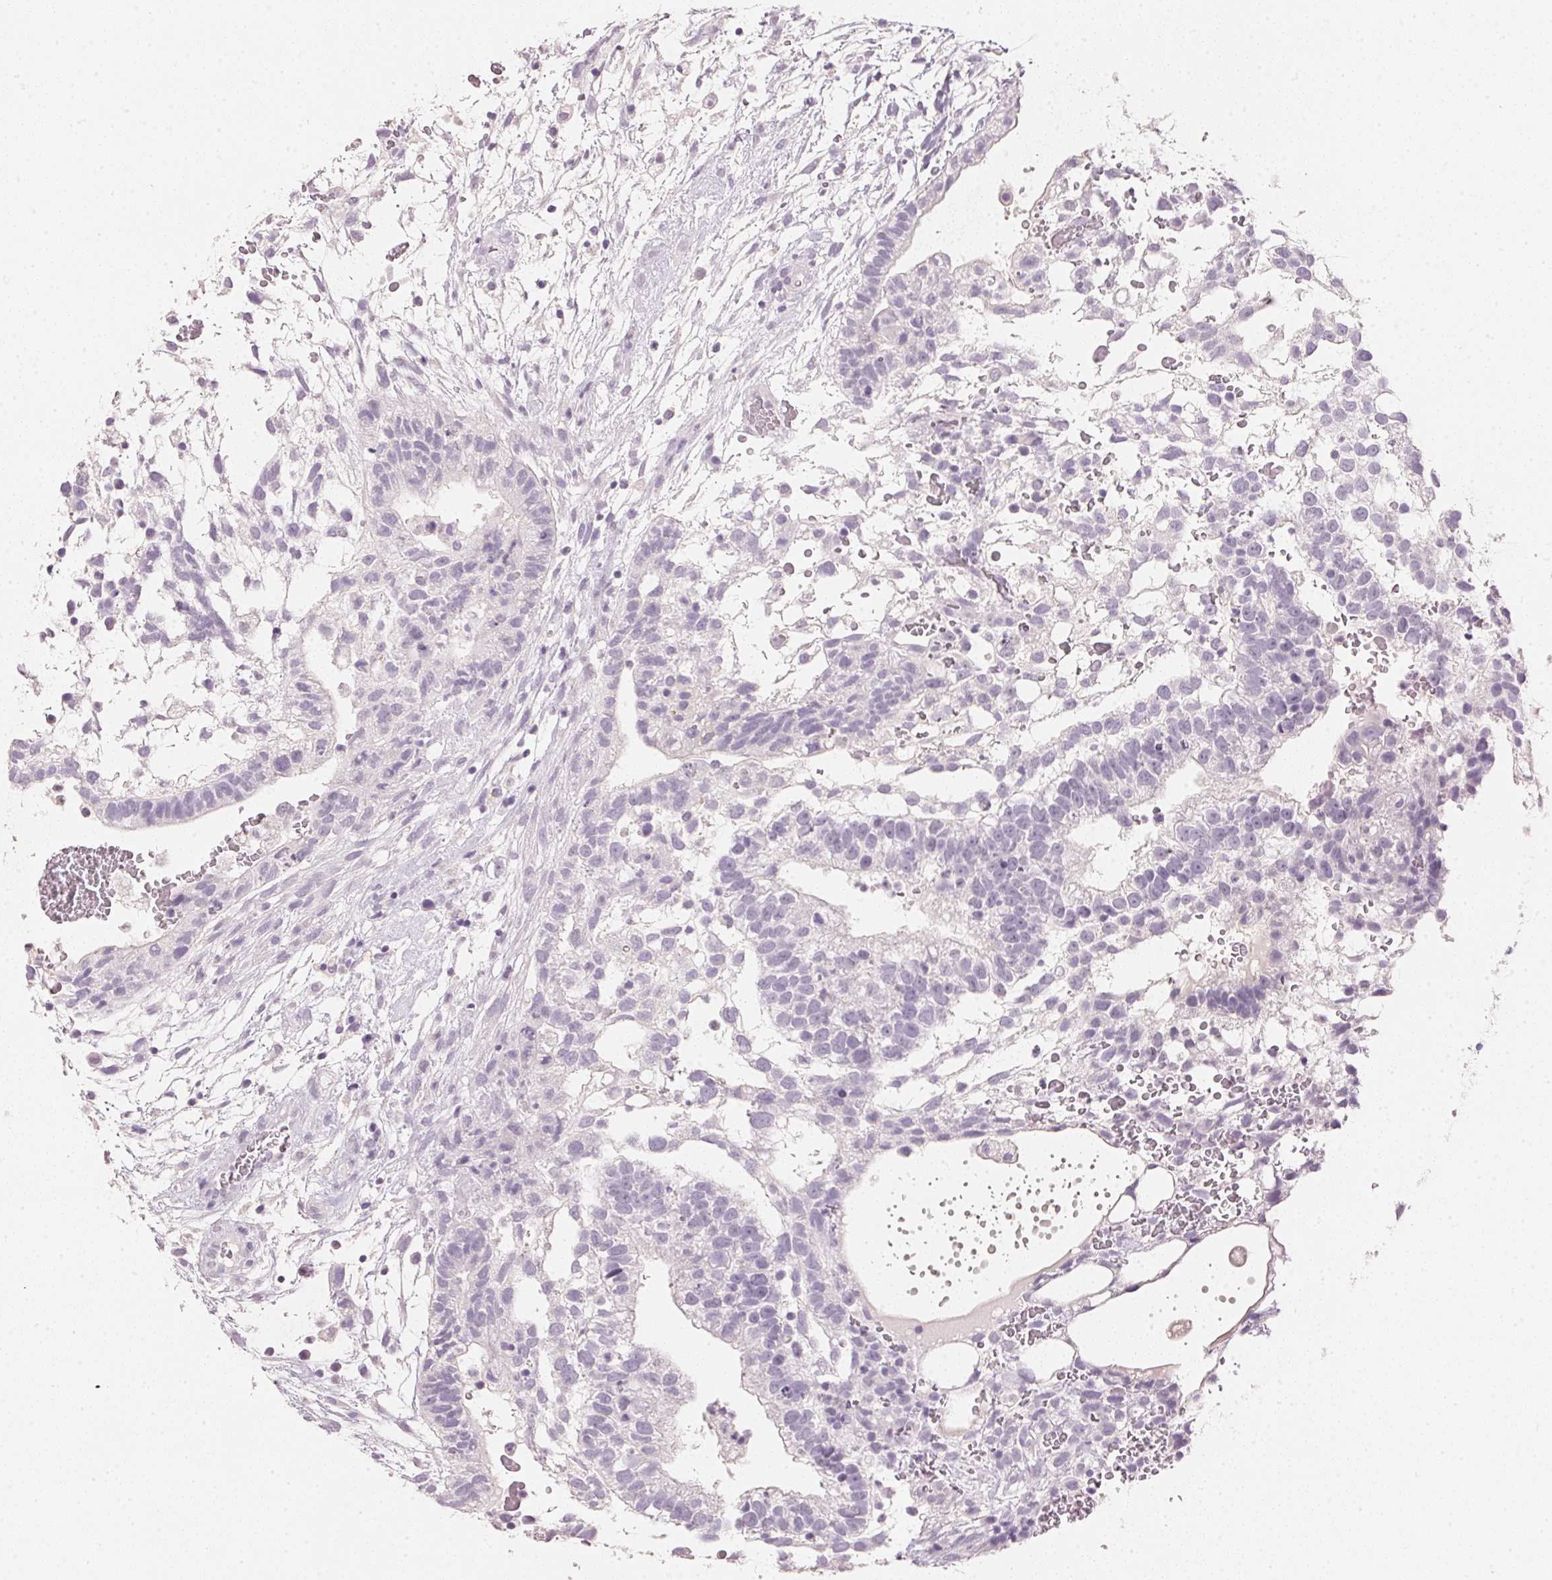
{"staining": {"intensity": "negative", "quantity": "none", "location": "none"}, "tissue": "testis cancer", "cell_type": "Tumor cells", "image_type": "cancer", "snomed": [{"axis": "morphology", "description": "Normal tissue, NOS"}, {"axis": "morphology", "description": "Carcinoma, Embryonal, NOS"}, {"axis": "topography", "description": "Testis"}], "caption": "Tumor cells show no significant protein positivity in embryonal carcinoma (testis).", "gene": "IGFBP1", "patient": {"sex": "male", "age": 32}}